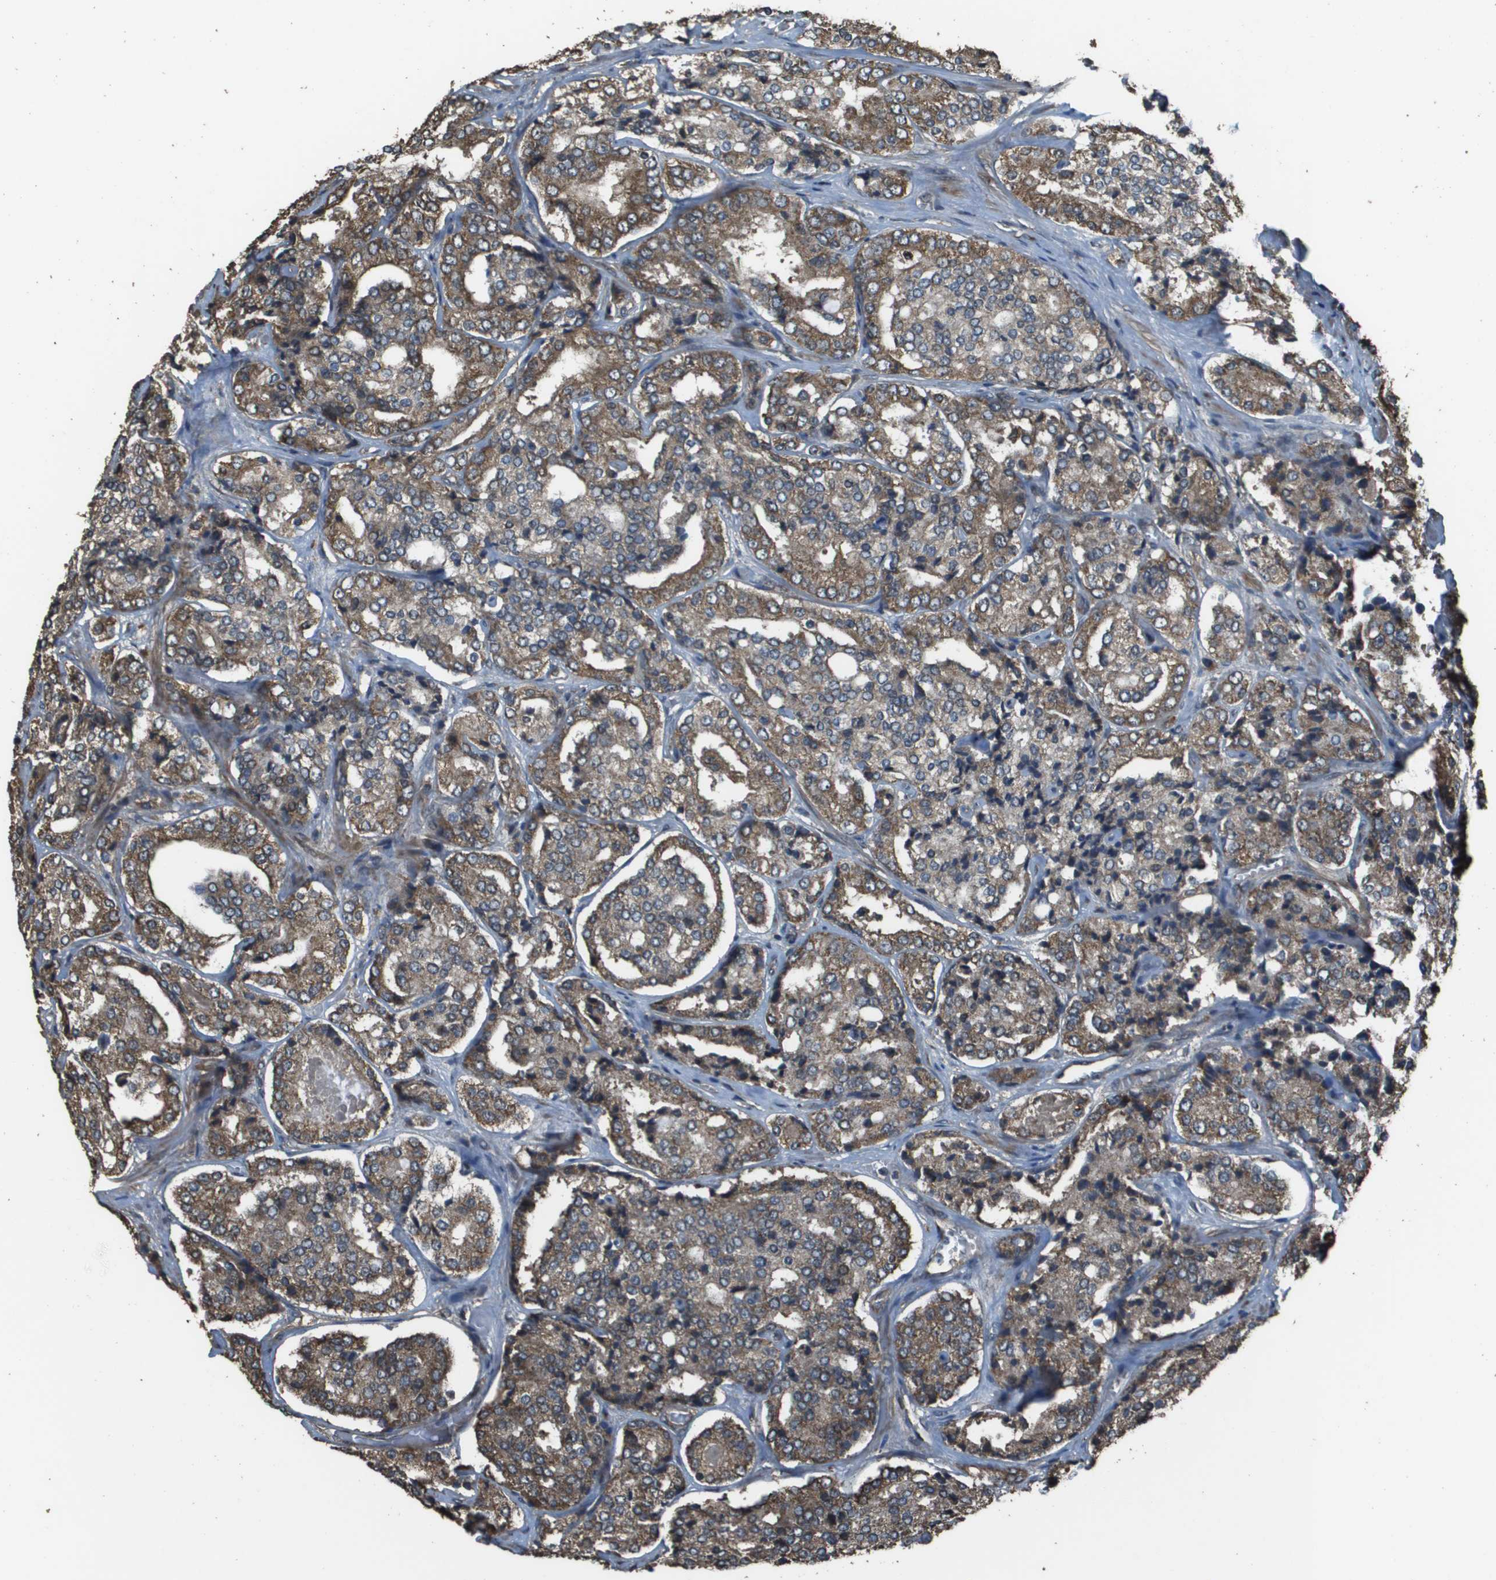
{"staining": {"intensity": "moderate", "quantity": ">75%", "location": "cytoplasmic/membranous"}, "tissue": "prostate cancer", "cell_type": "Tumor cells", "image_type": "cancer", "snomed": [{"axis": "morphology", "description": "Adenocarcinoma, High grade"}, {"axis": "topography", "description": "Prostate"}], "caption": "Immunohistochemical staining of human prostate high-grade adenocarcinoma demonstrates moderate cytoplasmic/membranous protein positivity in about >75% of tumor cells.", "gene": "FIG4", "patient": {"sex": "male", "age": 65}}